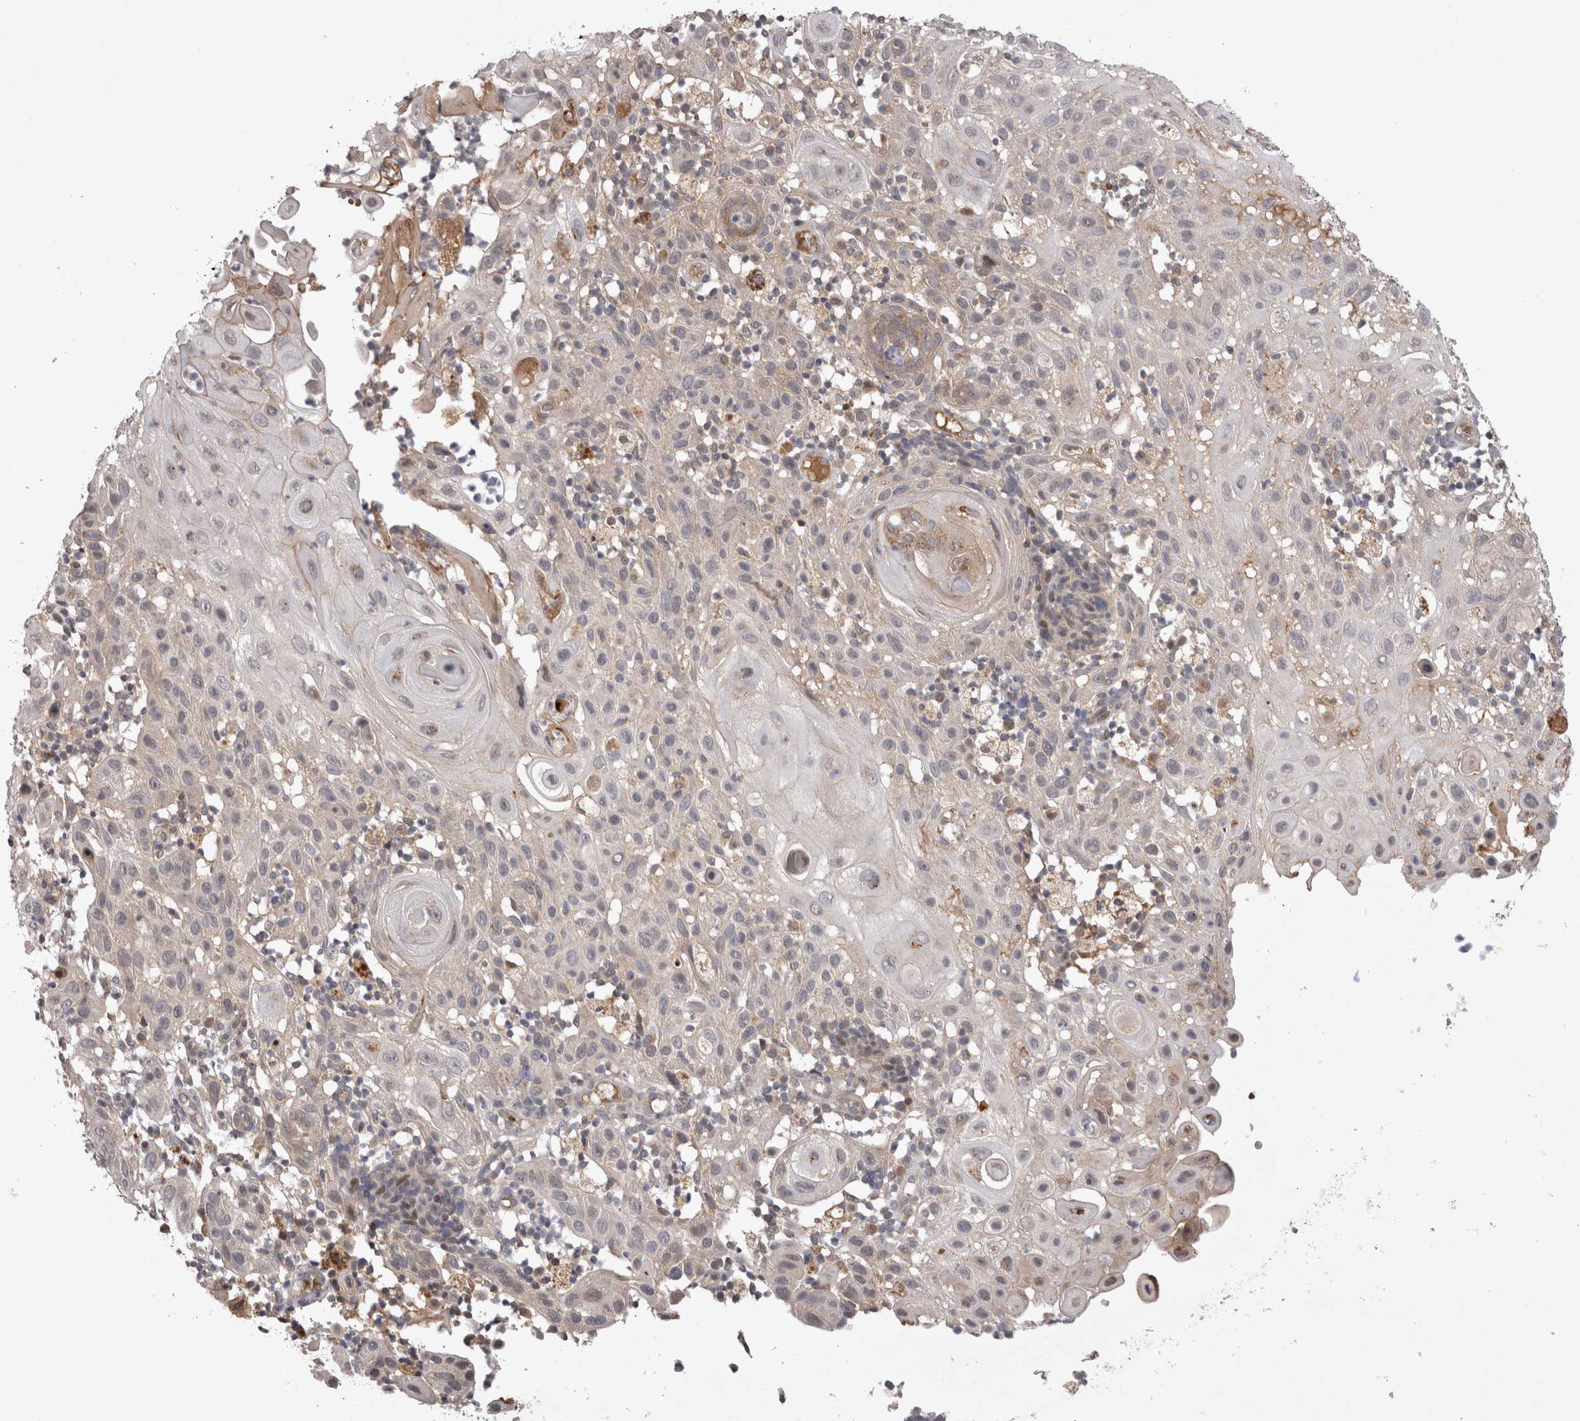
{"staining": {"intensity": "negative", "quantity": "none", "location": "none"}, "tissue": "skin cancer", "cell_type": "Tumor cells", "image_type": "cancer", "snomed": [{"axis": "morphology", "description": "Normal tissue, NOS"}, {"axis": "morphology", "description": "Squamous cell carcinoma, NOS"}, {"axis": "topography", "description": "Skin"}], "caption": "Skin squamous cell carcinoma stained for a protein using IHC shows no positivity tumor cells.", "gene": "PLEKHM1", "patient": {"sex": "female", "age": 96}}